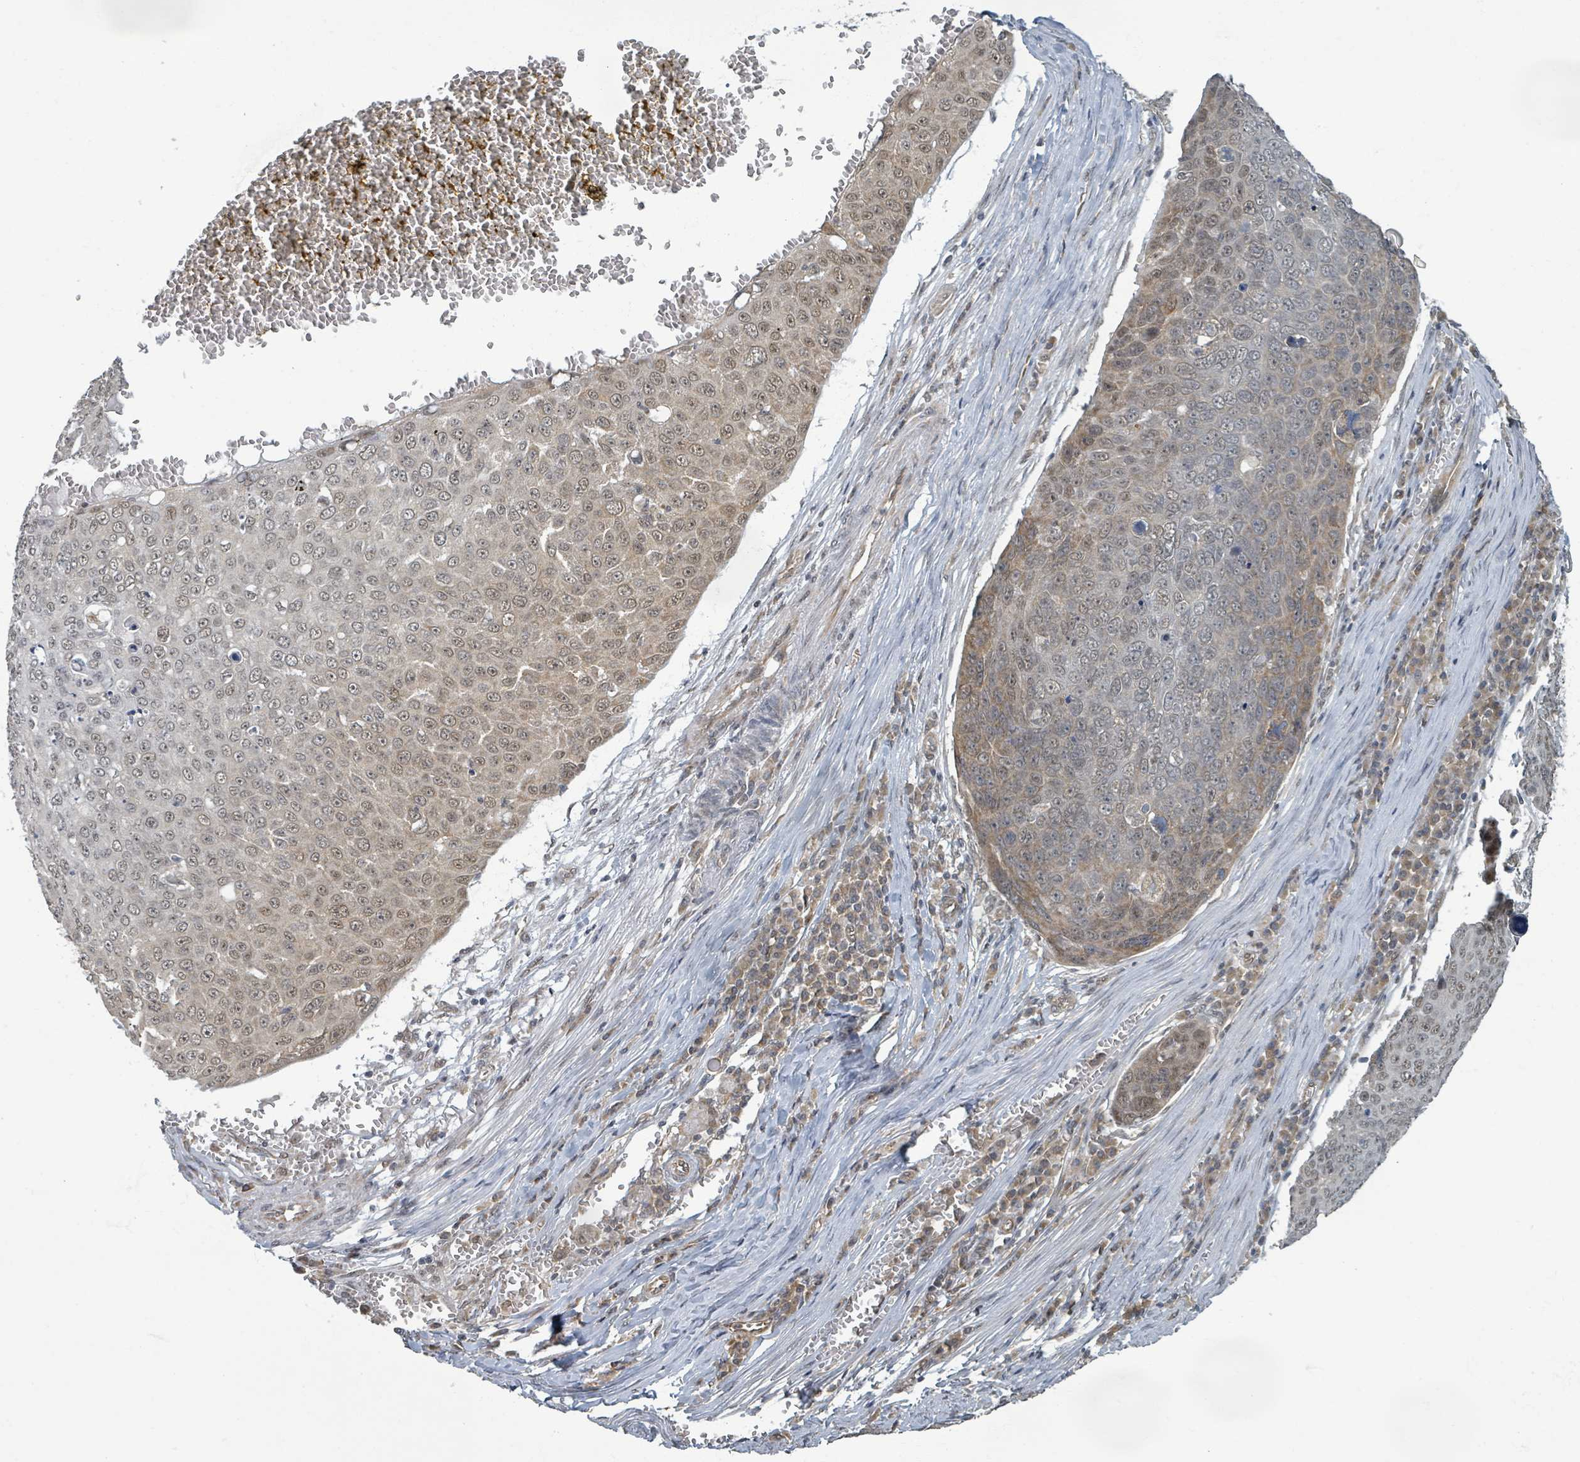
{"staining": {"intensity": "weak", "quantity": ">75%", "location": "cytoplasmic/membranous,nuclear"}, "tissue": "skin cancer", "cell_type": "Tumor cells", "image_type": "cancer", "snomed": [{"axis": "morphology", "description": "Squamous cell carcinoma, NOS"}, {"axis": "topography", "description": "Skin"}], "caption": "A micrograph of human squamous cell carcinoma (skin) stained for a protein shows weak cytoplasmic/membranous and nuclear brown staining in tumor cells. The staining is performed using DAB (3,3'-diaminobenzidine) brown chromogen to label protein expression. The nuclei are counter-stained blue using hematoxylin.", "gene": "INTS15", "patient": {"sex": "male", "age": 71}}